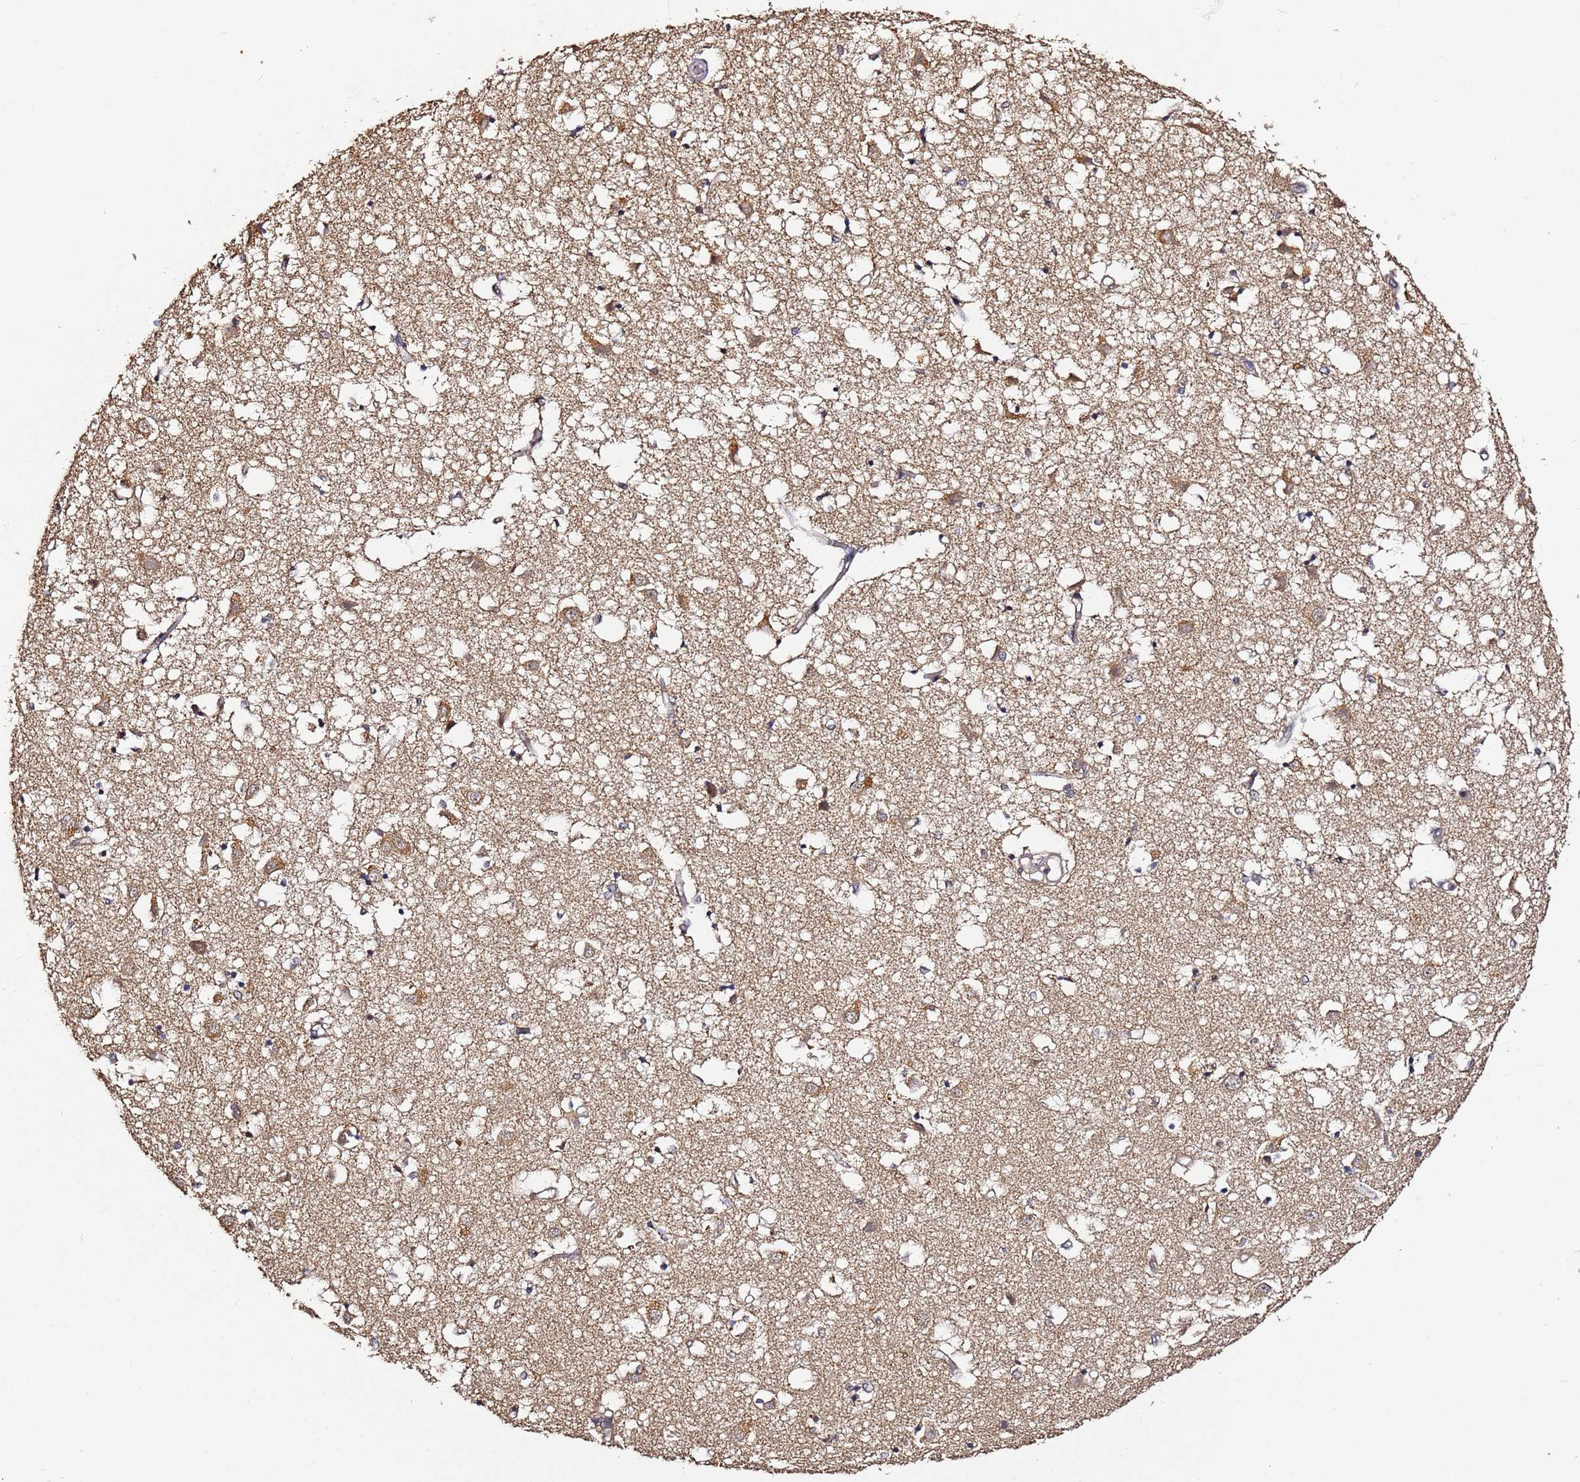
{"staining": {"intensity": "moderate", "quantity": "25%-75%", "location": "cytoplasmic/membranous"}, "tissue": "caudate", "cell_type": "Glial cells", "image_type": "normal", "snomed": [{"axis": "morphology", "description": "Normal tissue, NOS"}, {"axis": "topography", "description": "Lateral ventricle wall"}], "caption": "This is an image of immunohistochemistry staining of normal caudate, which shows moderate expression in the cytoplasmic/membranous of glial cells.", "gene": "C6orf136", "patient": {"sex": "male", "age": 70}}